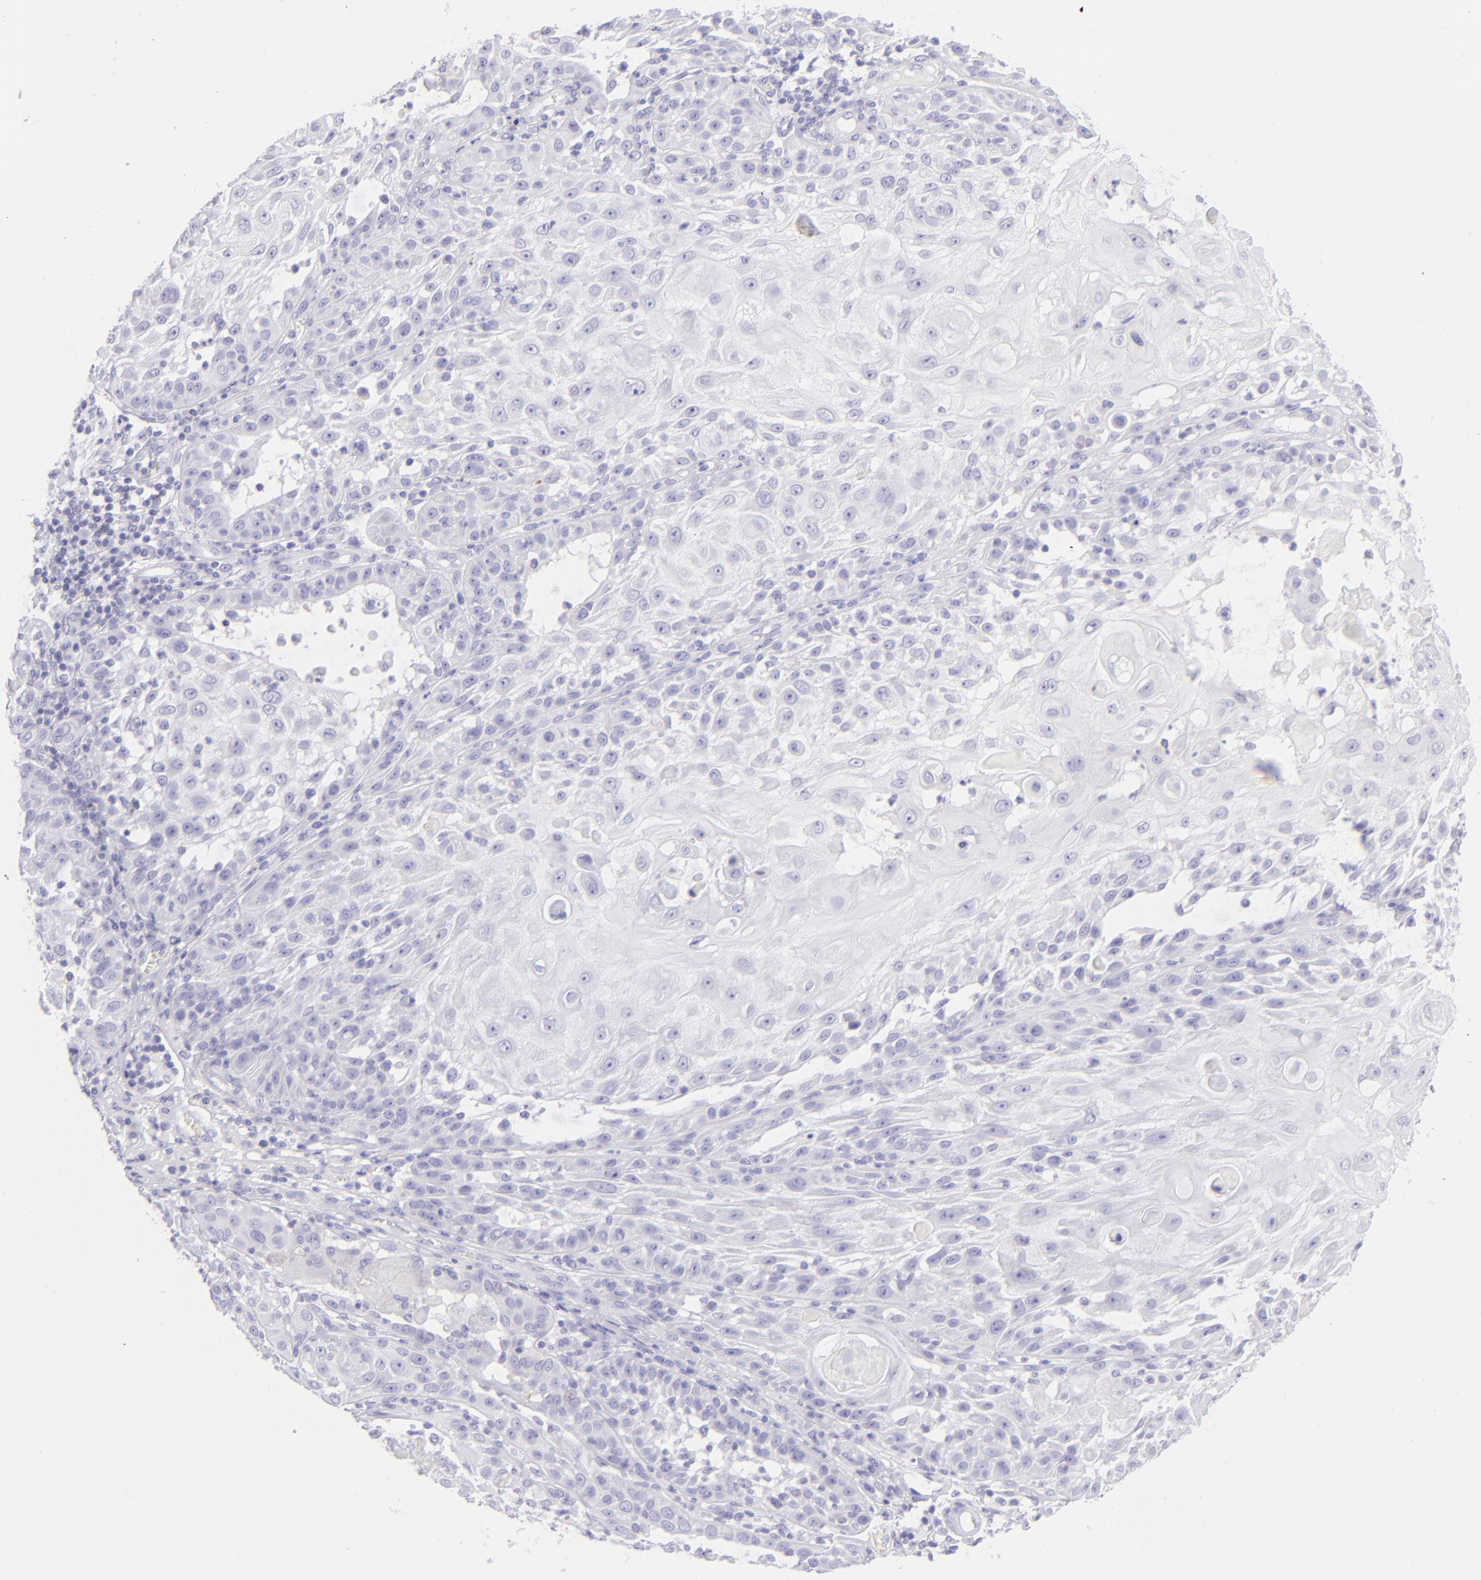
{"staining": {"intensity": "negative", "quantity": "none", "location": "none"}, "tissue": "skin cancer", "cell_type": "Tumor cells", "image_type": "cancer", "snomed": [{"axis": "morphology", "description": "Squamous cell carcinoma, NOS"}, {"axis": "topography", "description": "Skin"}], "caption": "The photomicrograph reveals no staining of tumor cells in skin squamous cell carcinoma.", "gene": "CD72", "patient": {"sex": "female", "age": 89}}